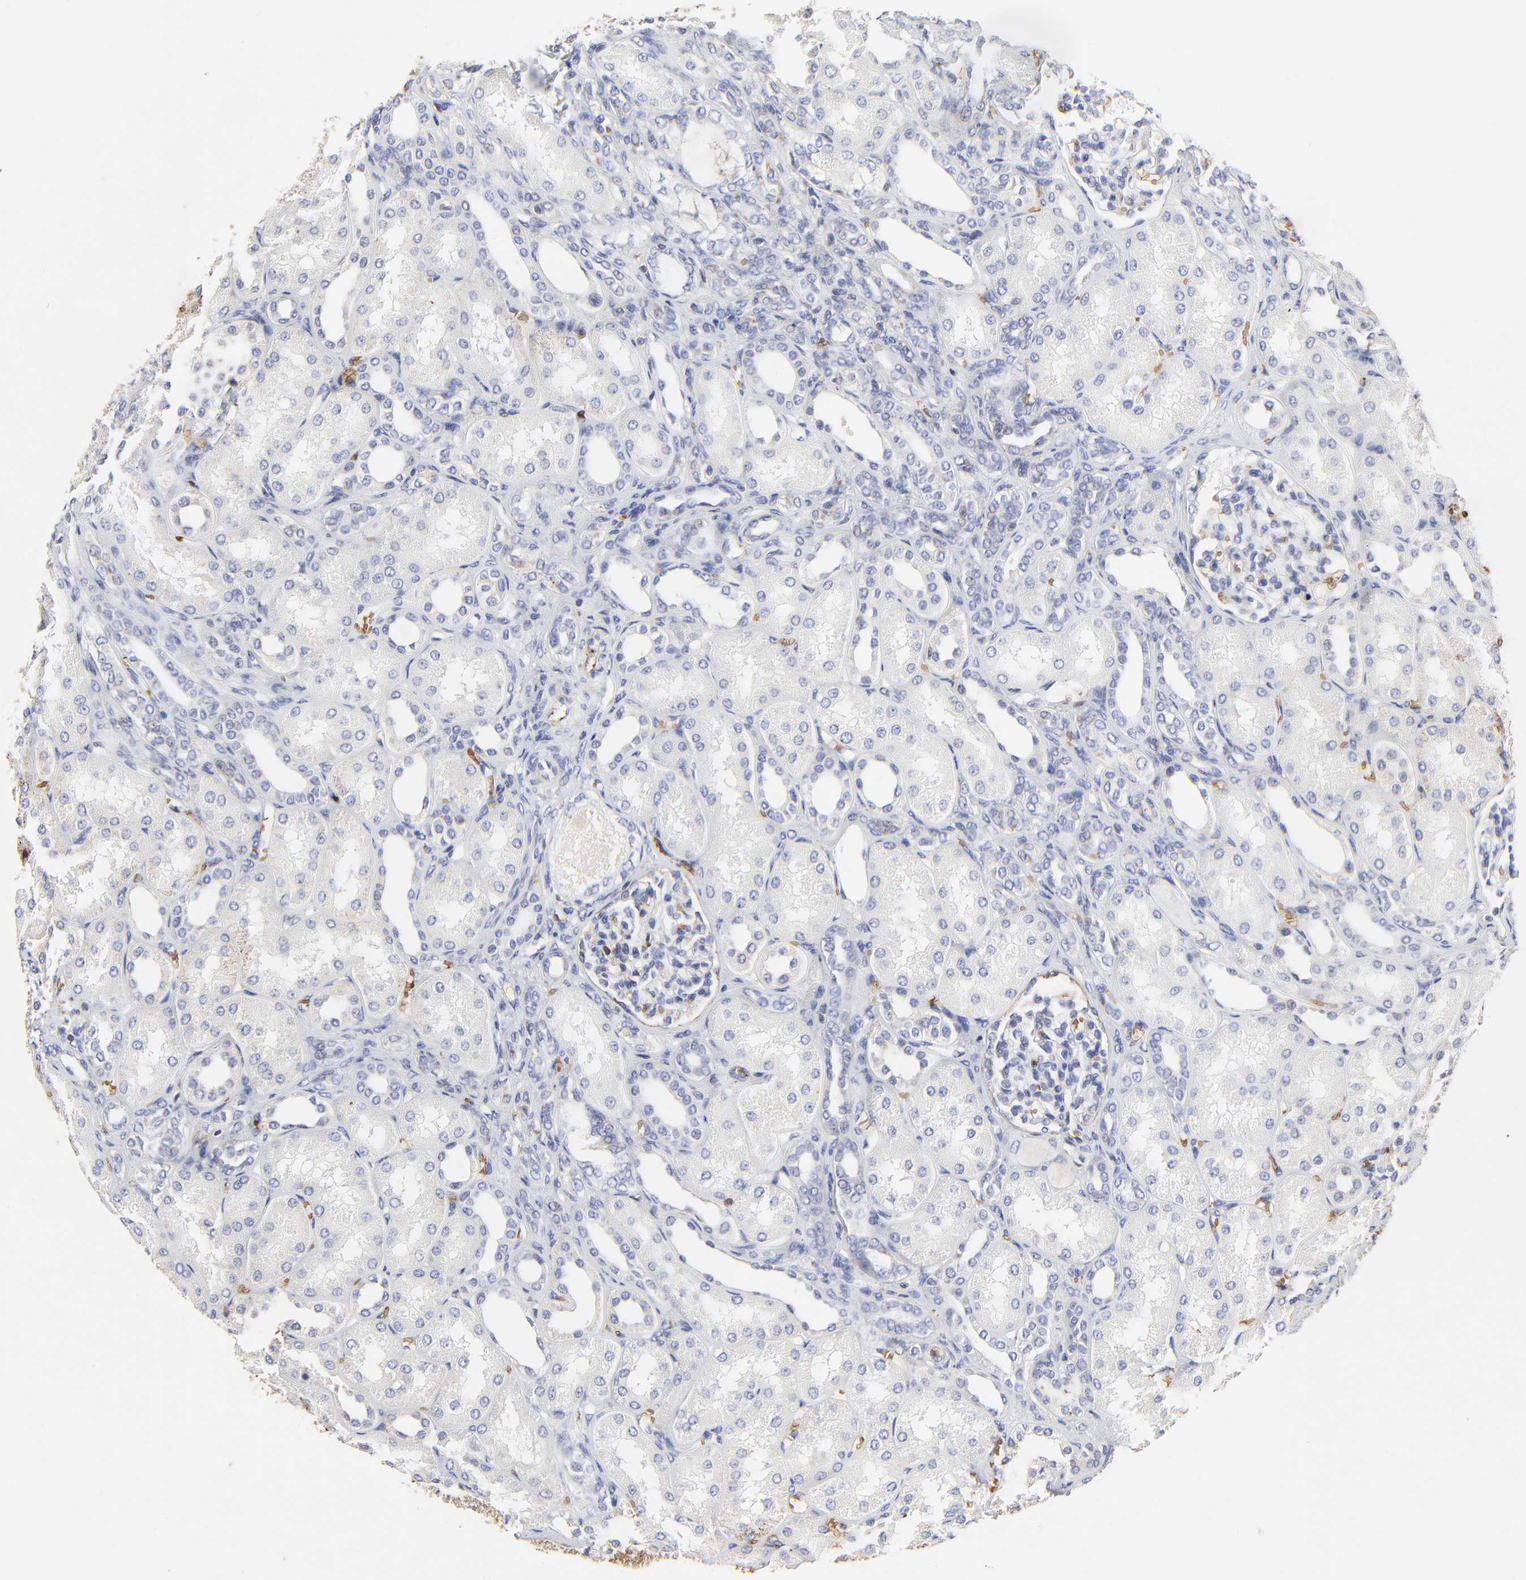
{"staining": {"intensity": "negative", "quantity": "none", "location": "none"}, "tissue": "kidney", "cell_type": "Cells in glomeruli", "image_type": "normal", "snomed": [{"axis": "morphology", "description": "Normal tissue, NOS"}, {"axis": "topography", "description": "Kidney"}], "caption": "Photomicrograph shows no protein expression in cells in glomeruli of unremarkable kidney. (DAB IHC, high magnification).", "gene": "PAG1", "patient": {"sex": "male", "age": 7}}